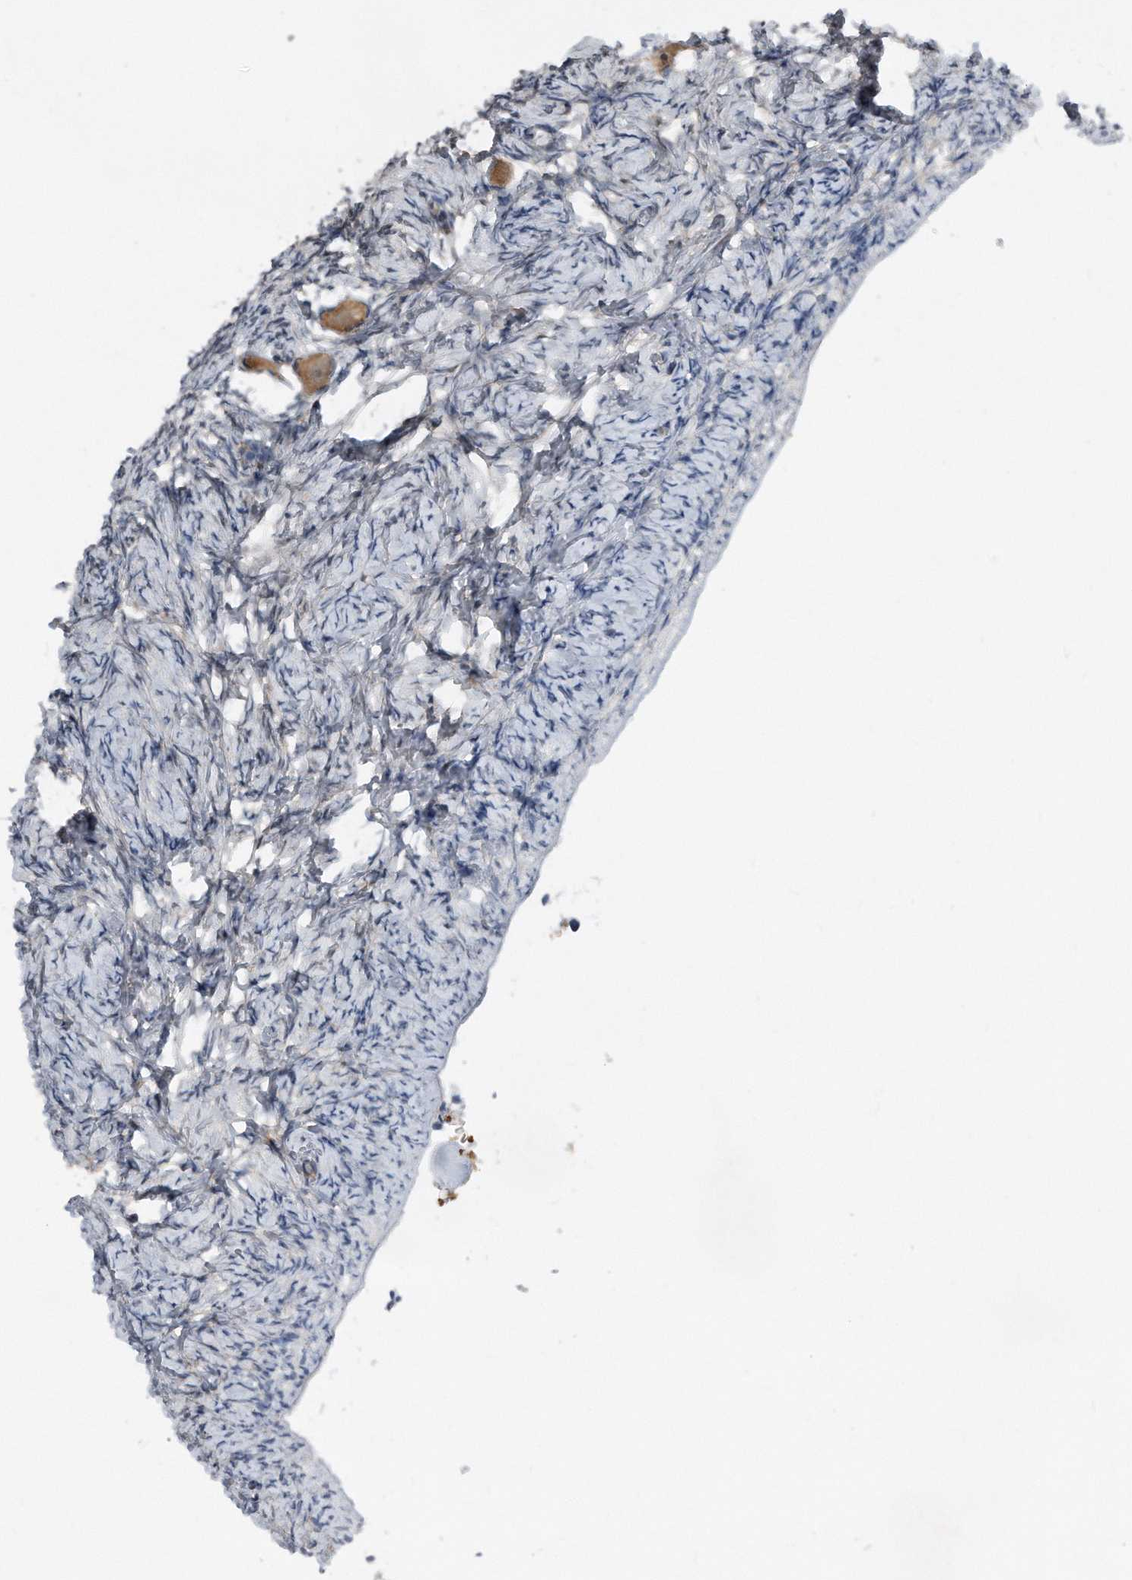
{"staining": {"intensity": "moderate", "quantity": ">75%", "location": "cytoplasmic/membranous"}, "tissue": "ovary", "cell_type": "Follicle cells", "image_type": "normal", "snomed": [{"axis": "morphology", "description": "Normal tissue, NOS"}, {"axis": "topography", "description": "Ovary"}], "caption": "Immunohistochemistry (DAB) staining of unremarkable ovary displays moderate cytoplasmic/membranous protein positivity in approximately >75% of follicle cells.", "gene": "MAP2K6", "patient": {"sex": "female", "age": 27}}